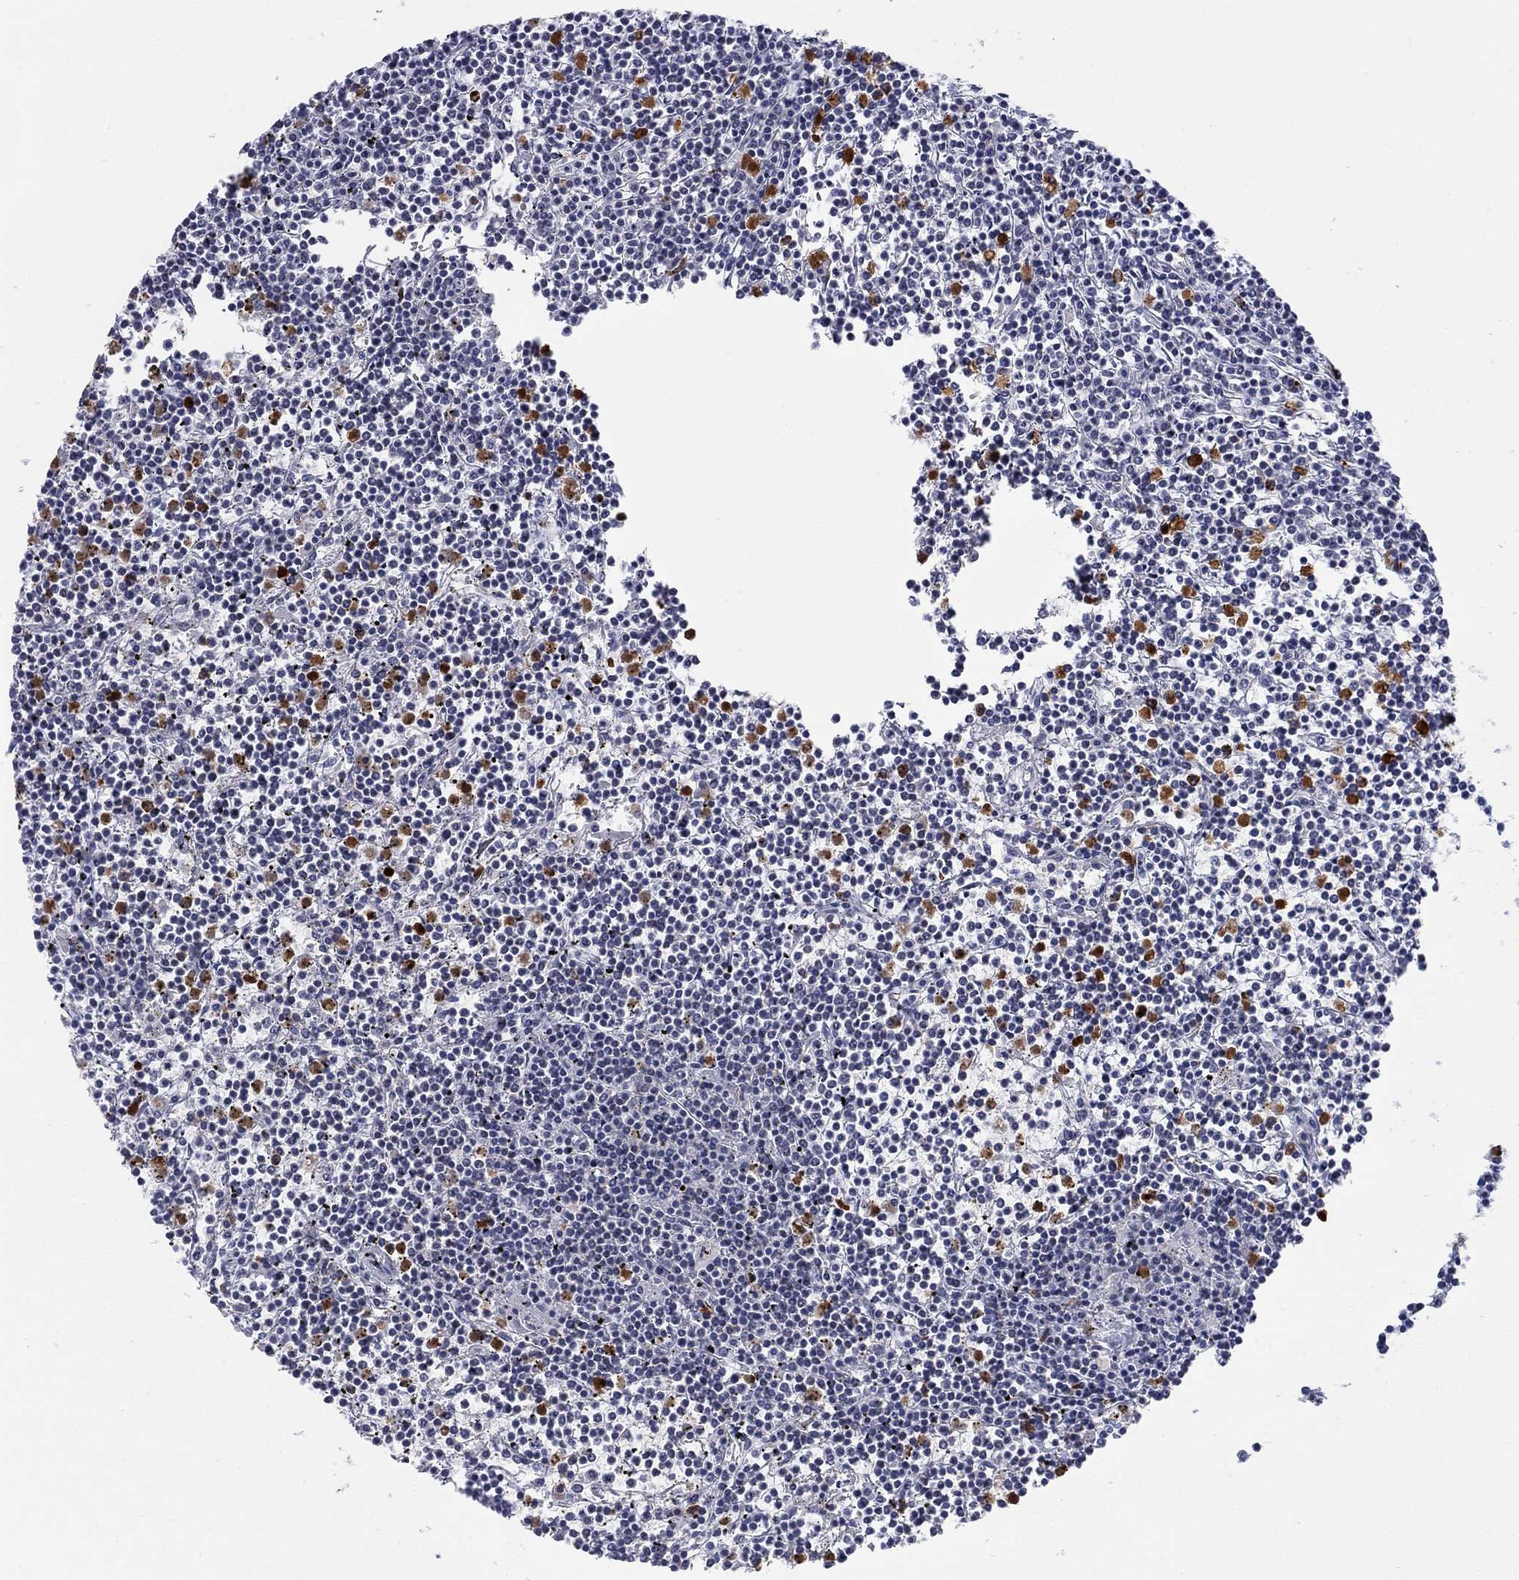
{"staining": {"intensity": "negative", "quantity": "none", "location": "none"}, "tissue": "lymphoma", "cell_type": "Tumor cells", "image_type": "cancer", "snomed": [{"axis": "morphology", "description": "Malignant lymphoma, non-Hodgkin's type, Low grade"}, {"axis": "topography", "description": "Spleen"}], "caption": "Immunohistochemistry image of low-grade malignant lymphoma, non-Hodgkin's type stained for a protein (brown), which exhibits no staining in tumor cells. Nuclei are stained in blue.", "gene": "MTRFR", "patient": {"sex": "female", "age": 19}}